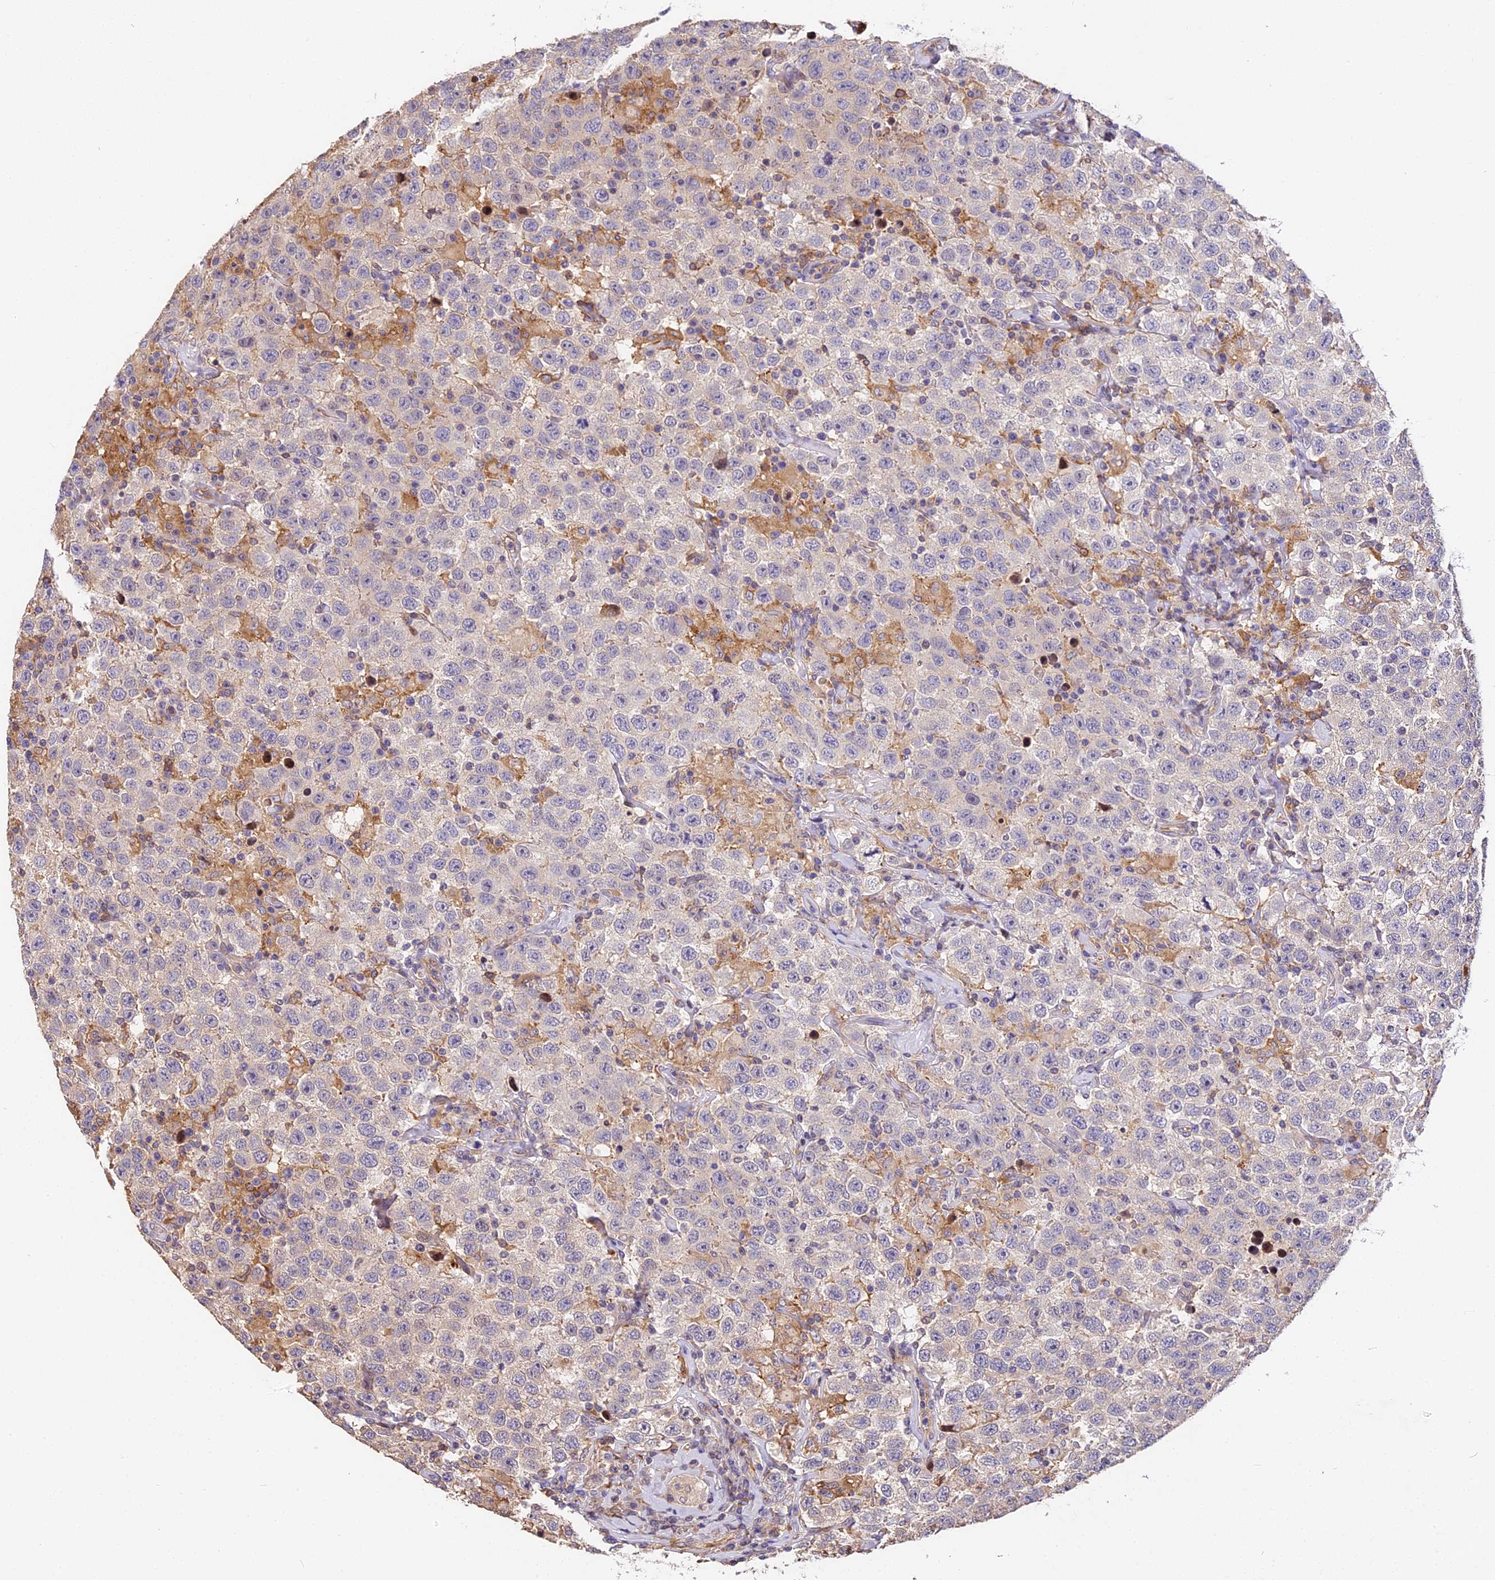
{"staining": {"intensity": "negative", "quantity": "none", "location": "none"}, "tissue": "testis cancer", "cell_type": "Tumor cells", "image_type": "cancer", "snomed": [{"axis": "morphology", "description": "Seminoma, NOS"}, {"axis": "topography", "description": "Testis"}], "caption": "Tumor cells show no significant positivity in testis cancer (seminoma).", "gene": "ARHGAP17", "patient": {"sex": "male", "age": 41}}